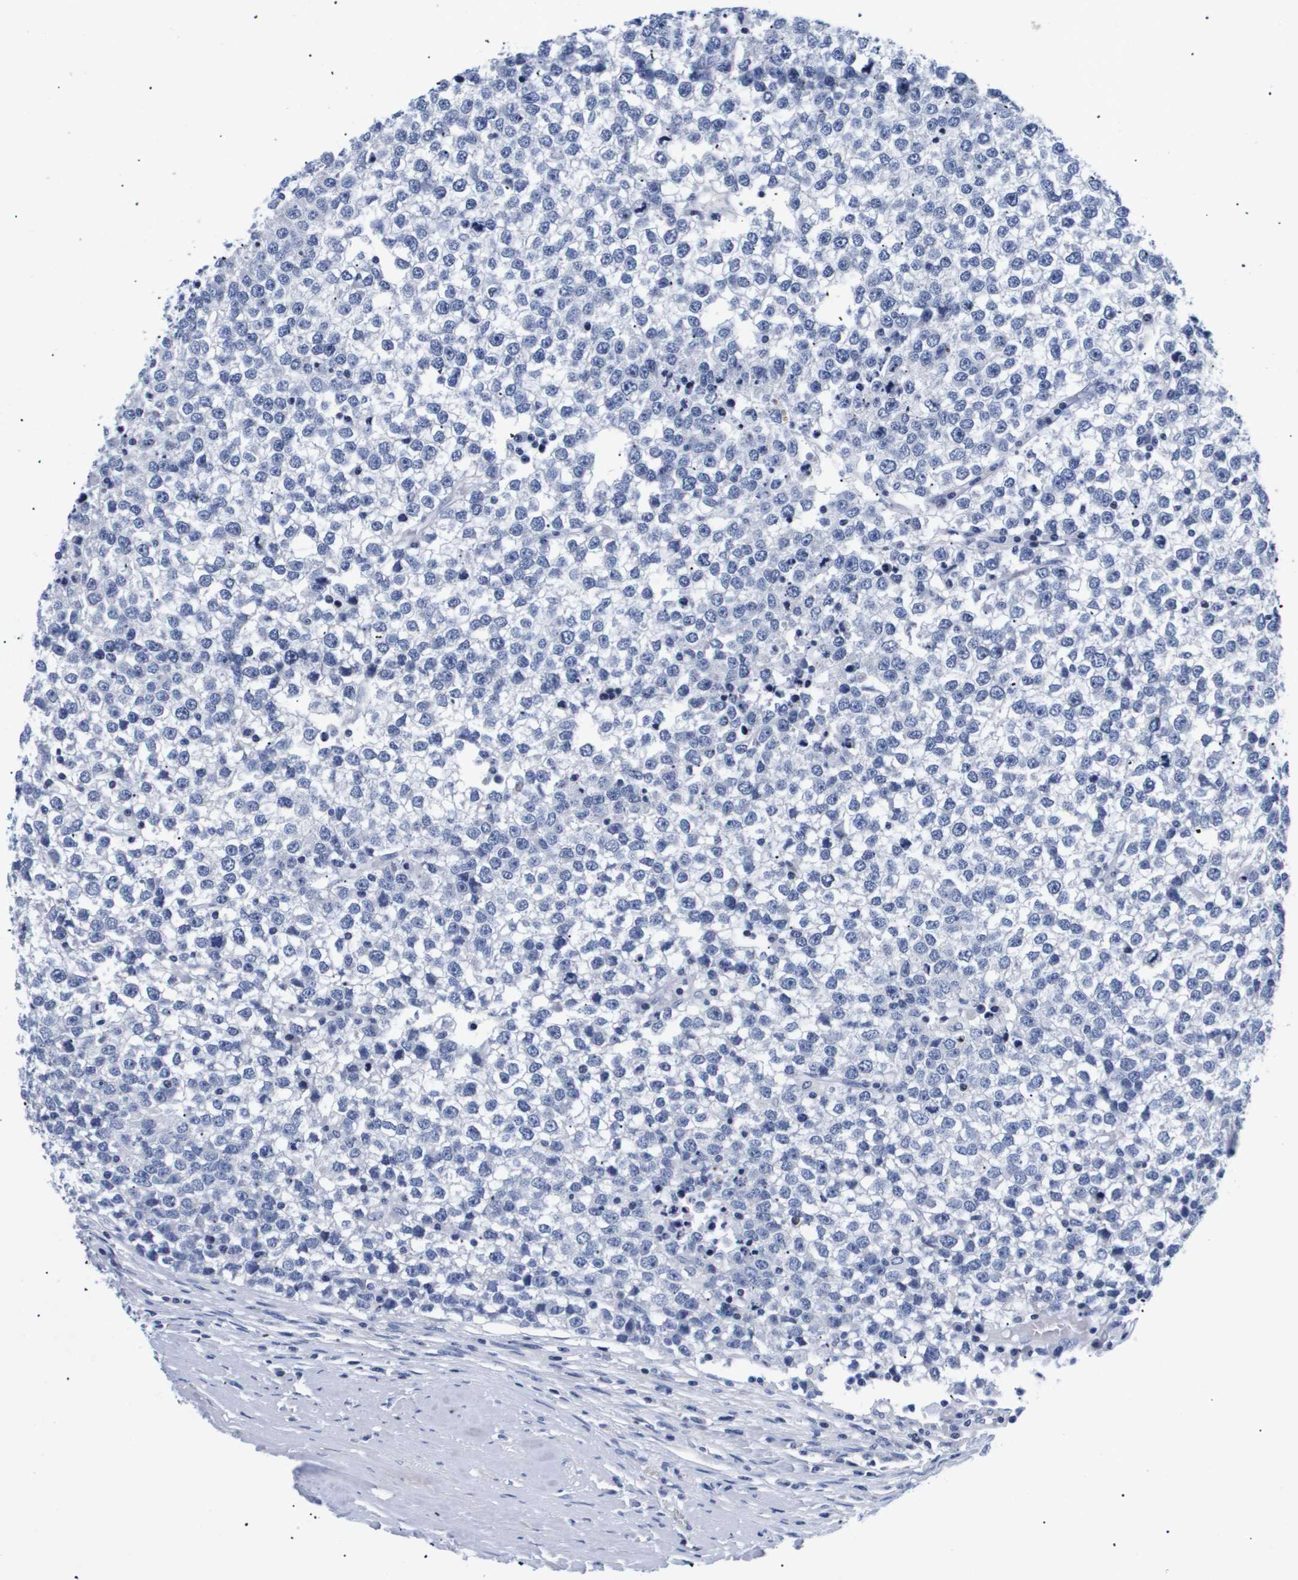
{"staining": {"intensity": "negative", "quantity": "none", "location": "none"}, "tissue": "testis cancer", "cell_type": "Tumor cells", "image_type": "cancer", "snomed": [{"axis": "morphology", "description": "Seminoma, NOS"}, {"axis": "topography", "description": "Testis"}], "caption": "Human testis cancer stained for a protein using immunohistochemistry (IHC) displays no positivity in tumor cells.", "gene": "SHD", "patient": {"sex": "male", "age": 65}}